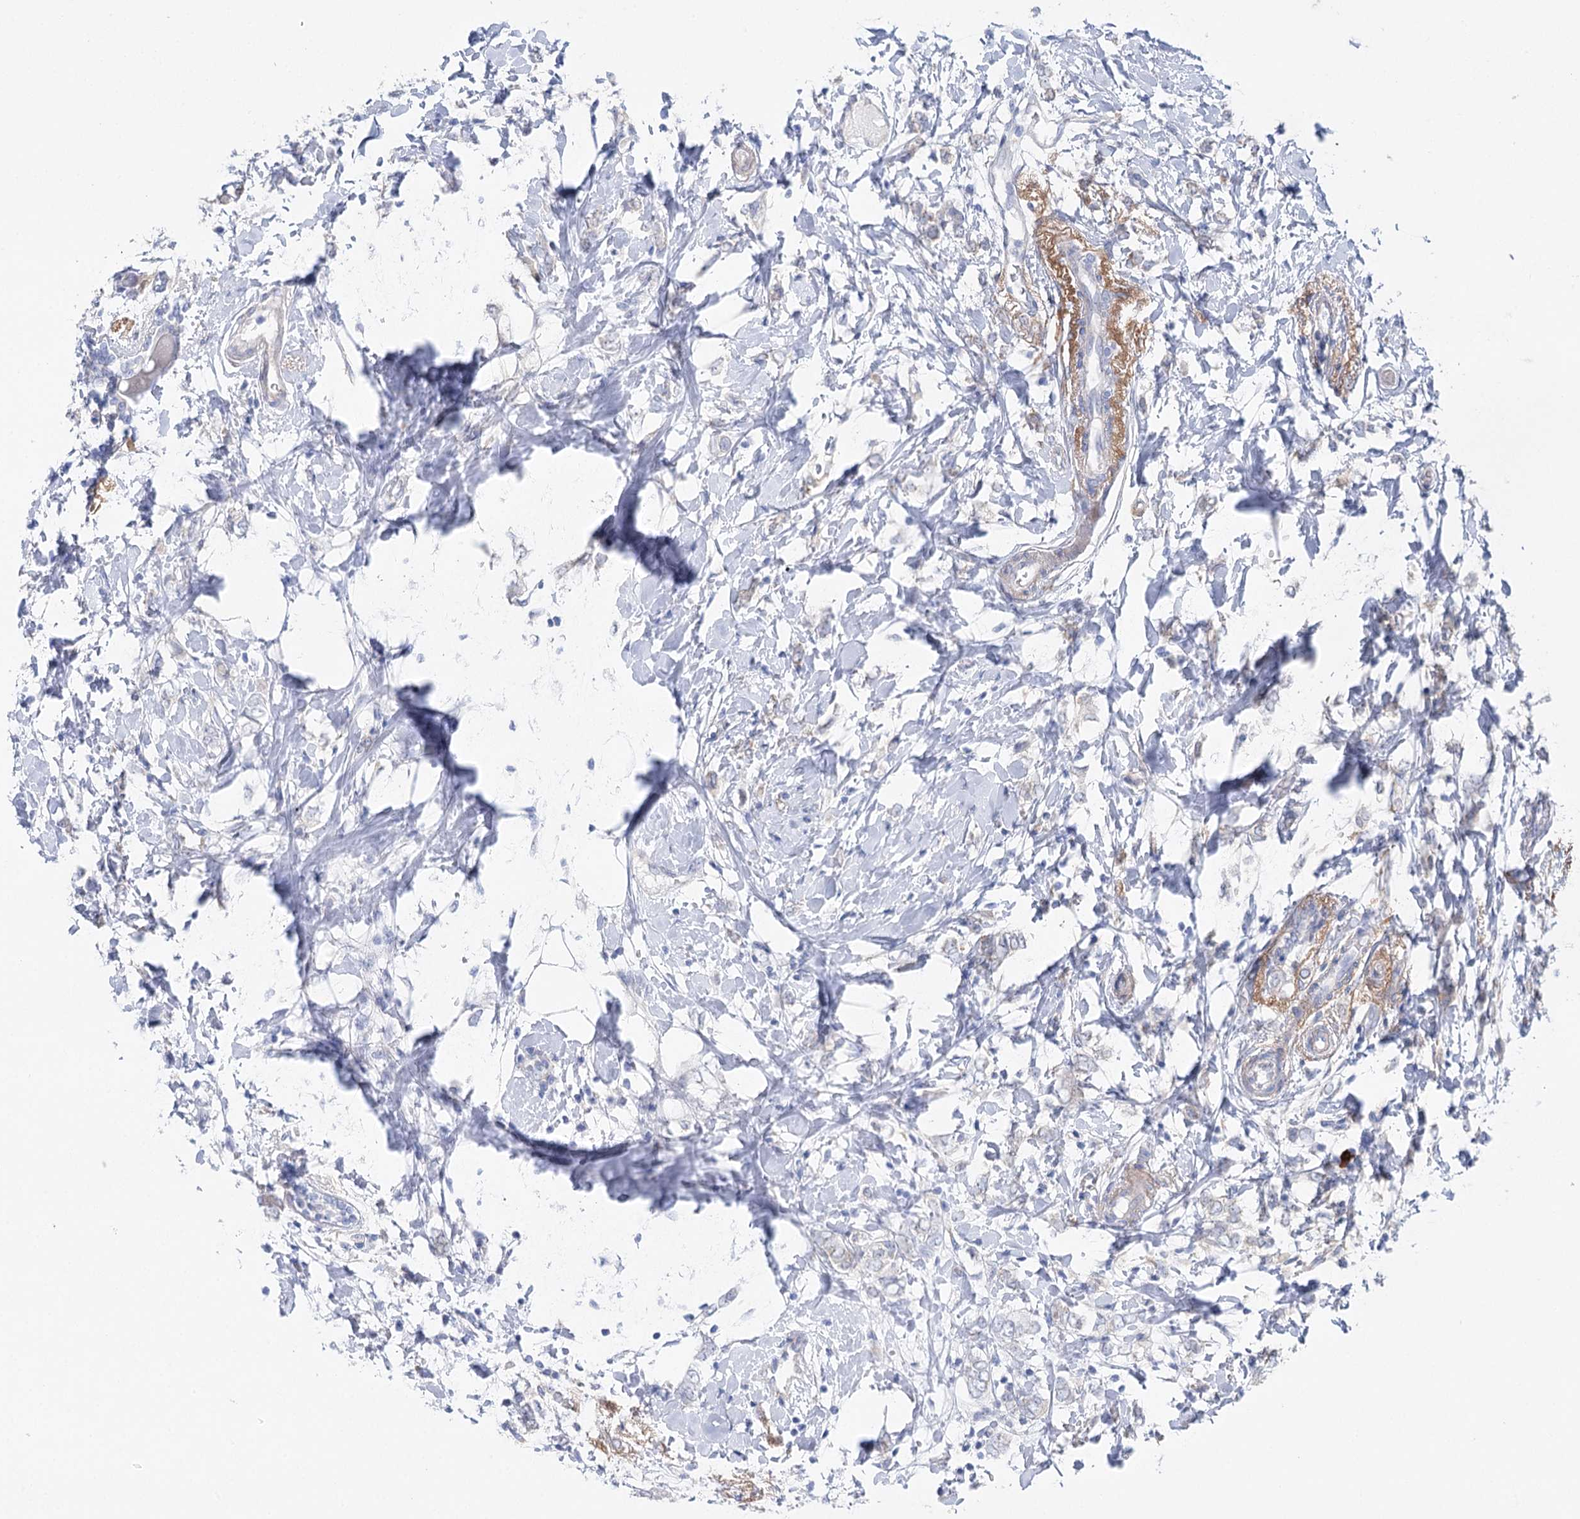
{"staining": {"intensity": "negative", "quantity": "none", "location": "none"}, "tissue": "breast cancer", "cell_type": "Tumor cells", "image_type": "cancer", "snomed": [{"axis": "morphology", "description": "Normal tissue, NOS"}, {"axis": "morphology", "description": "Lobular carcinoma"}, {"axis": "topography", "description": "Breast"}], "caption": "Breast cancer (lobular carcinoma) was stained to show a protein in brown. There is no significant positivity in tumor cells.", "gene": "CSN3", "patient": {"sex": "female", "age": 47}}